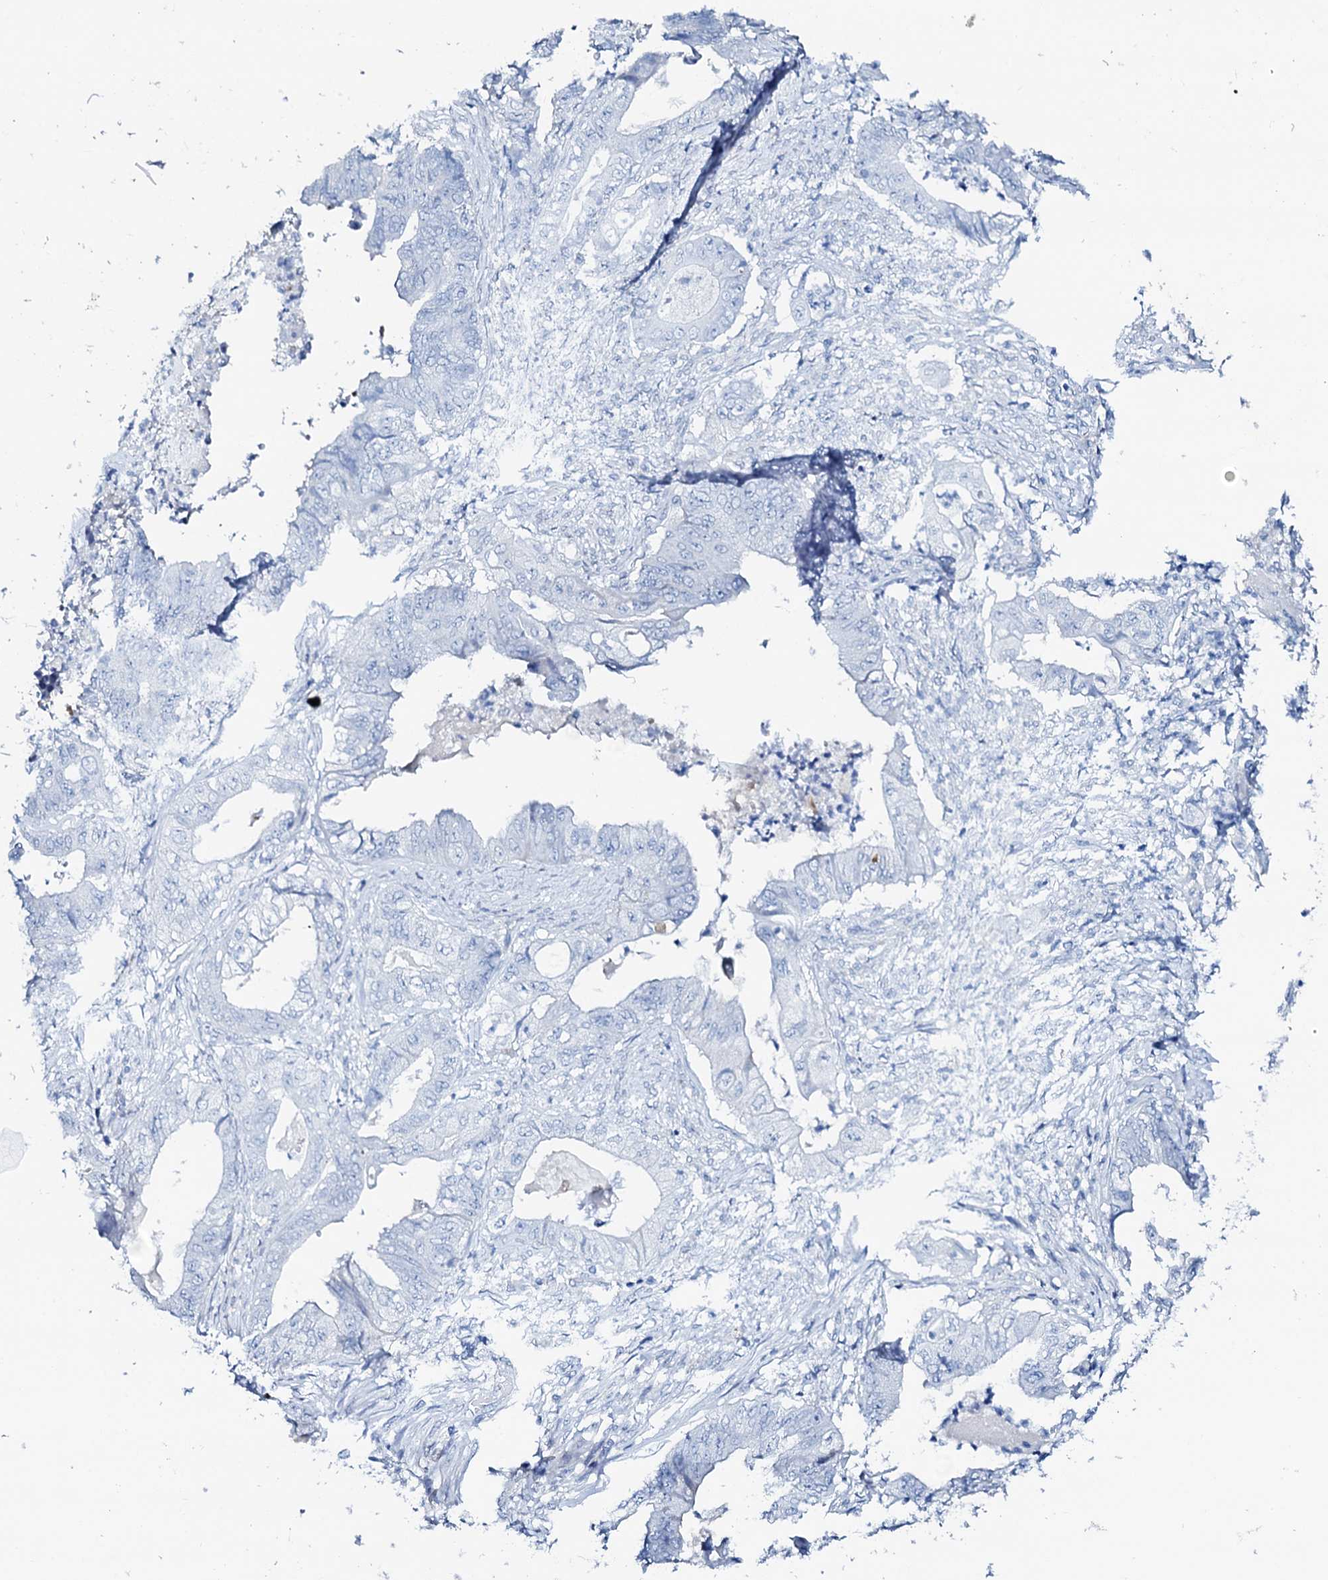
{"staining": {"intensity": "negative", "quantity": "none", "location": "none"}, "tissue": "stomach cancer", "cell_type": "Tumor cells", "image_type": "cancer", "snomed": [{"axis": "morphology", "description": "Adenocarcinoma, NOS"}, {"axis": "topography", "description": "Stomach"}], "caption": "This is a photomicrograph of immunohistochemistry staining of adenocarcinoma (stomach), which shows no expression in tumor cells.", "gene": "AMER2", "patient": {"sex": "female", "age": 73}}